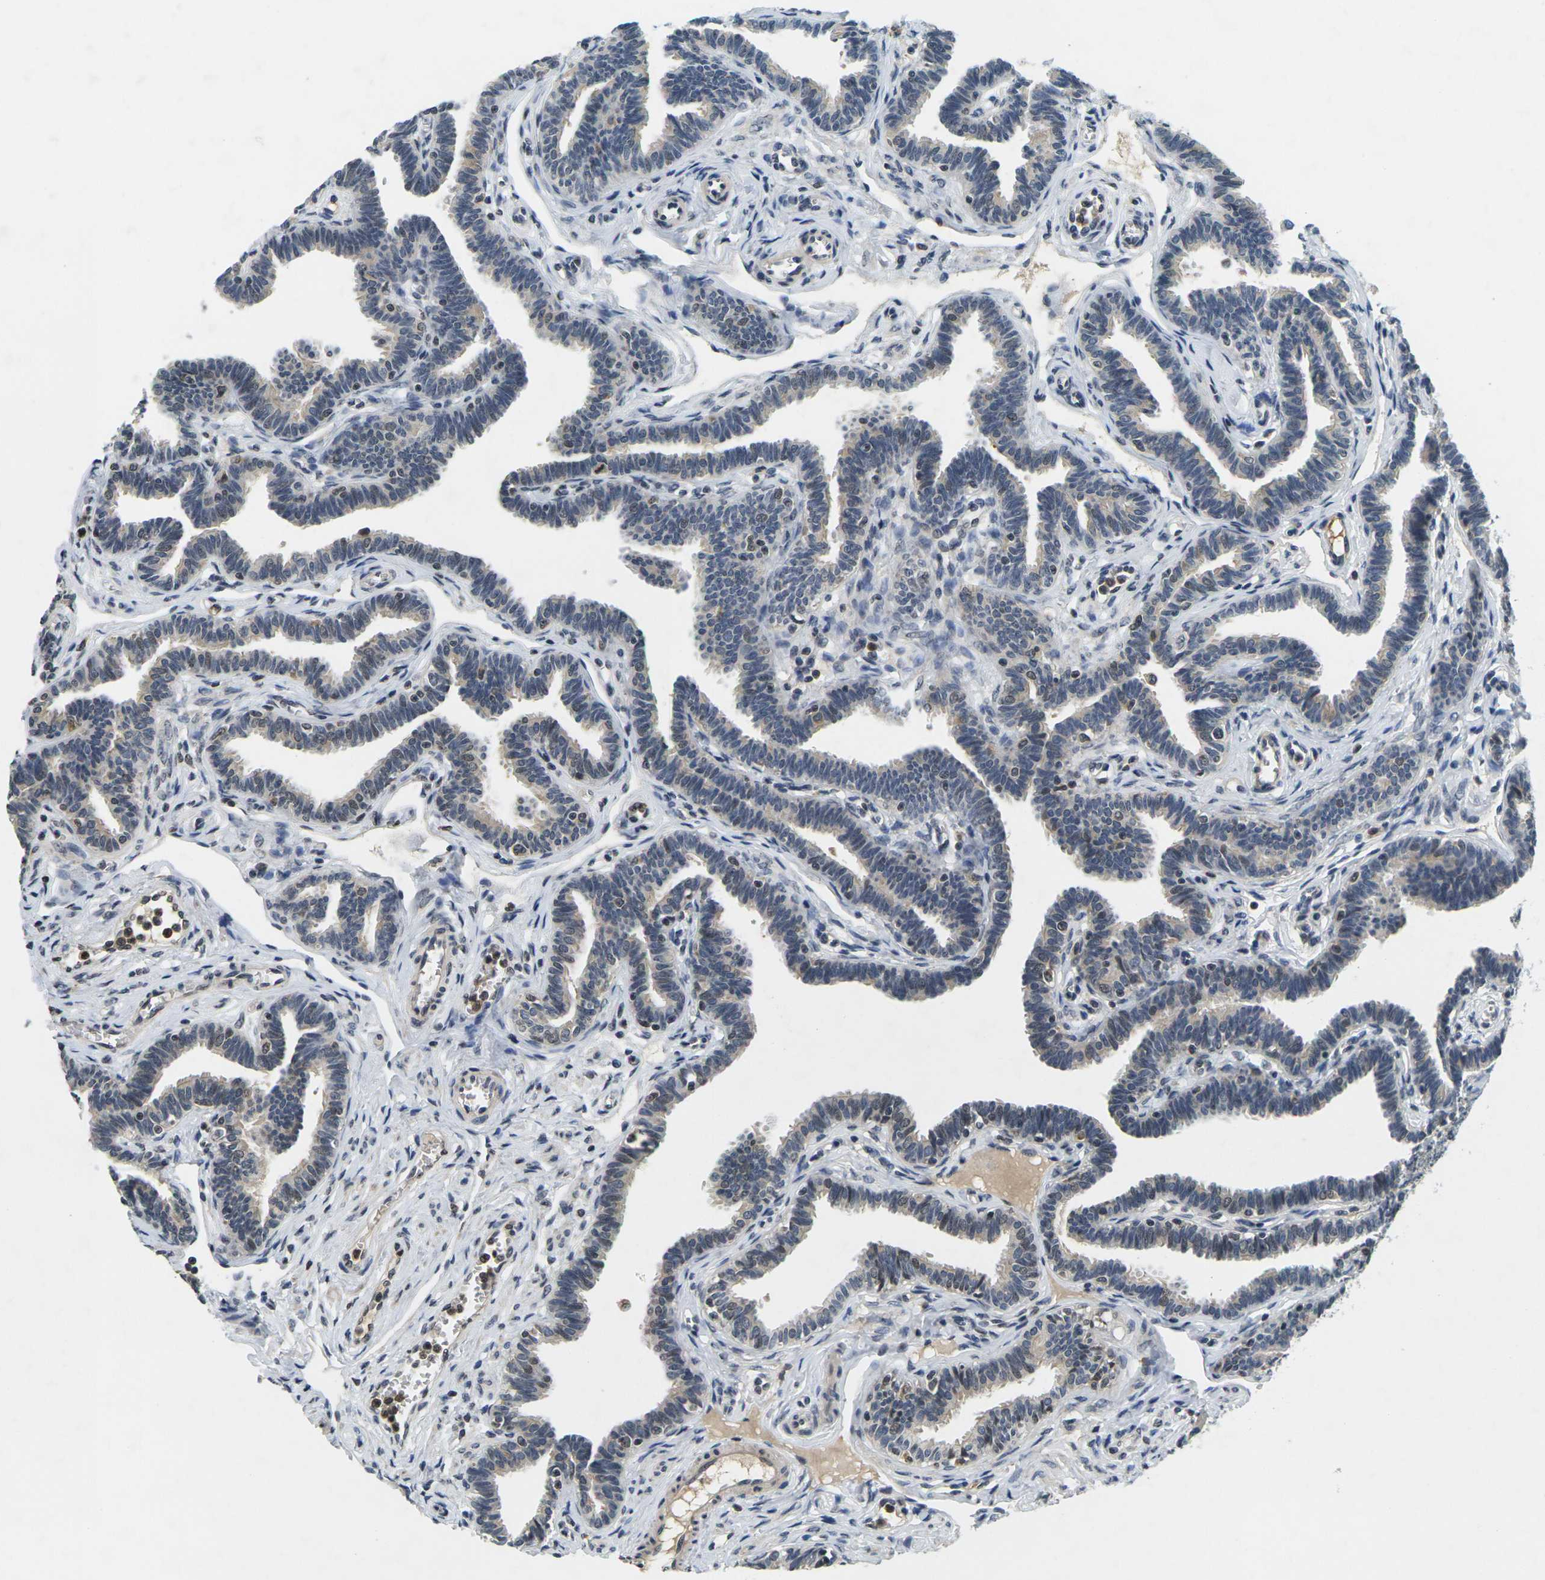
{"staining": {"intensity": "weak", "quantity": "25%-75%", "location": "cytoplasmic/membranous"}, "tissue": "fallopian tube", "cell_type": "Glandular cells", "image_type": "normal", "snomed": [{"axis": "morphology", "description": "Normal tissue, NOS"}, {"axis": "topography", "description": "Fallopian tube"}, {"axis": "topography", "description": "Ovary"}], "caption": "Immunohistochemistry image of benign human fallopian tube stained for a protein (brown), which displays low levels of weak cytoplasmic/membranous staining in approximately 25%-75% of glandular cells.", "gene": "C1QC", "patient": {"sex": "female", "age": 23}}